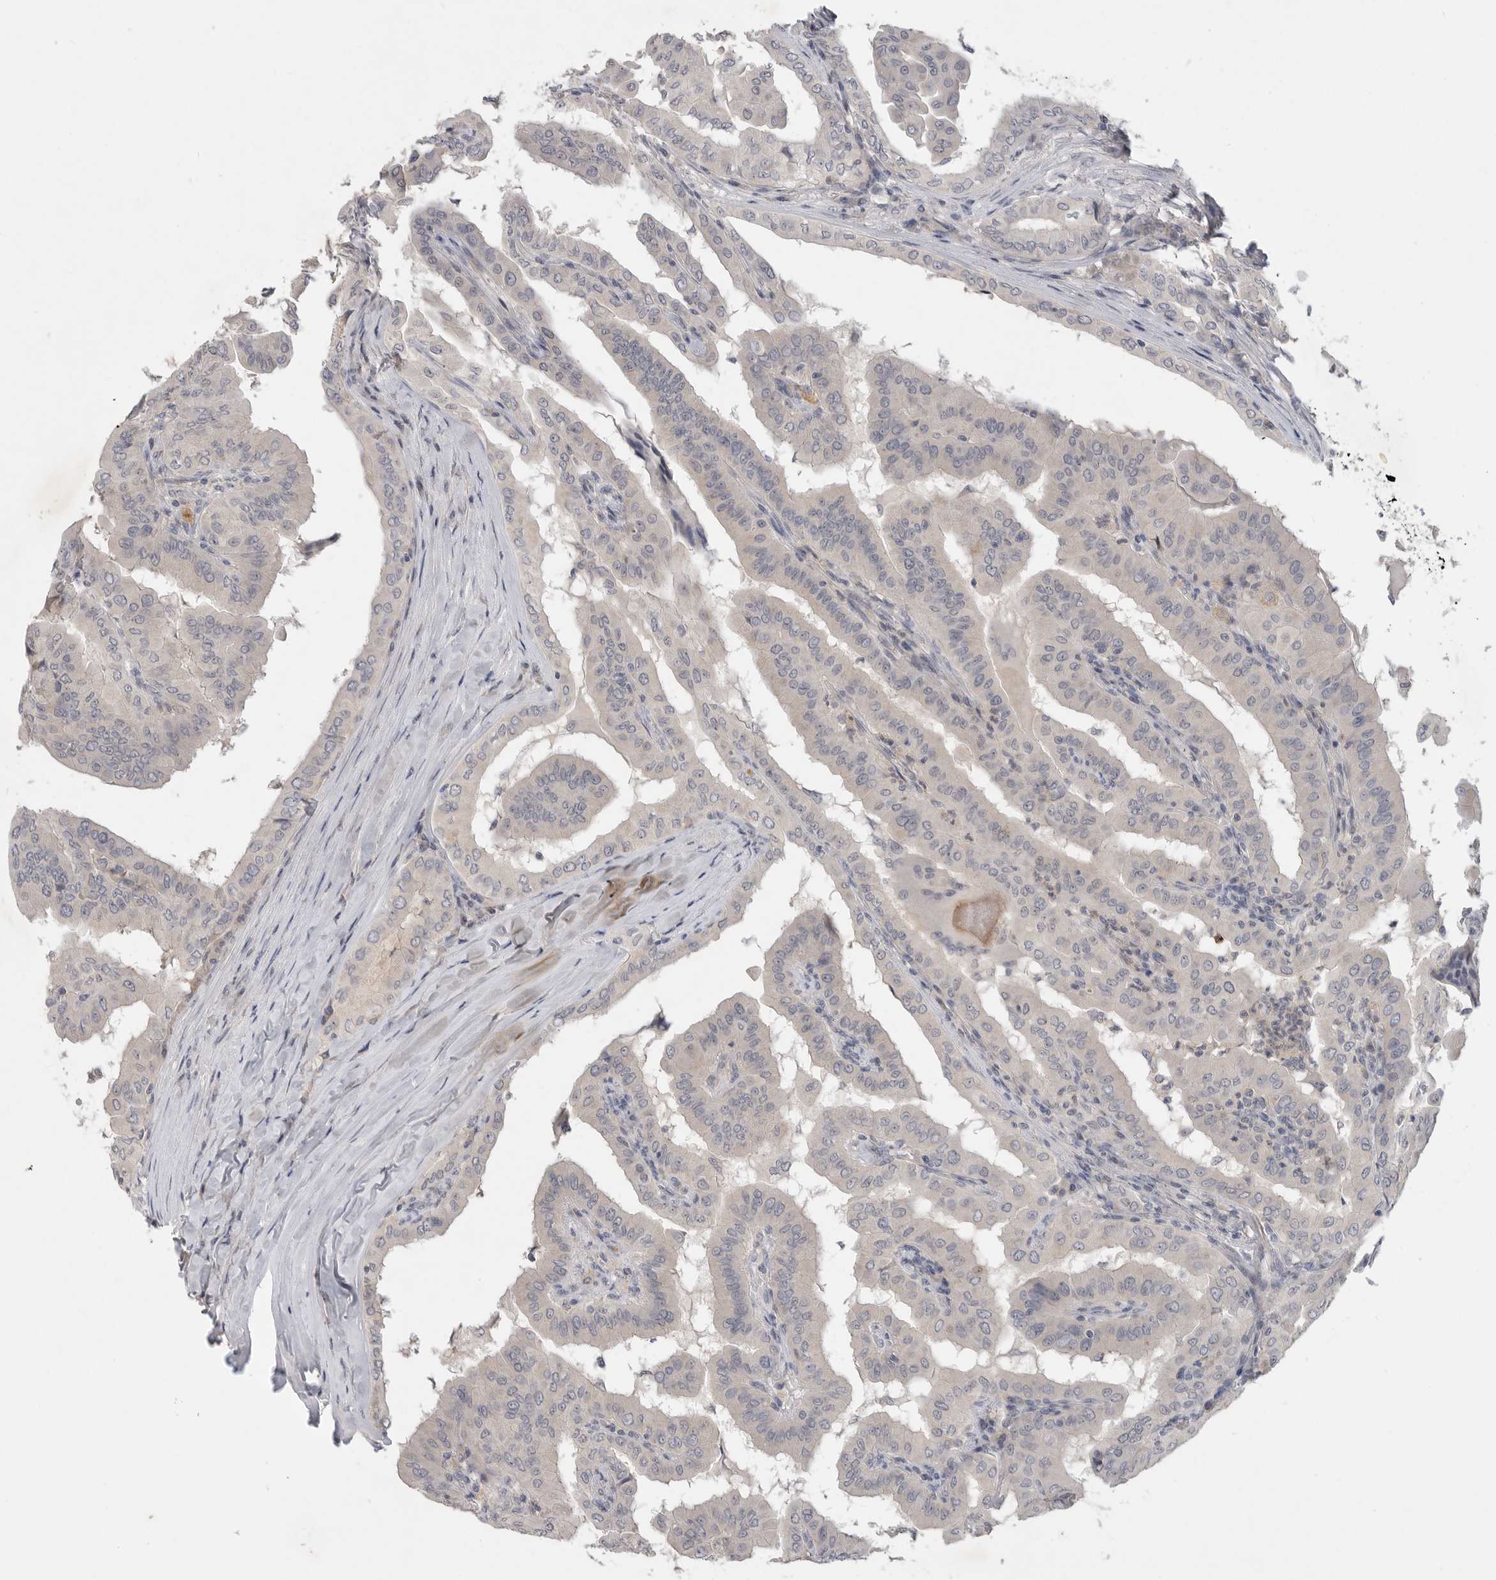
{"staining": {"intensity": "negative", "quantity": "none", "location": "none"}, "tissue": "thyroid cancer", "cell_type": "Tumor cells", "image_type": "cancer", "snomed": [{"axis": "morphology", "description": "Papillary adenocarcinoma, NOS"}, {"axis": "topography", "description": "Thyroid gland"}], "caption": "Immunohistochemistry (IHC) micrograph of human thyroid cancer stained for a protein (brown), which demonstrates no staining in tumor cells.", "gene": "ITGAD", "patient": {"sex": "male", "age": 33}}